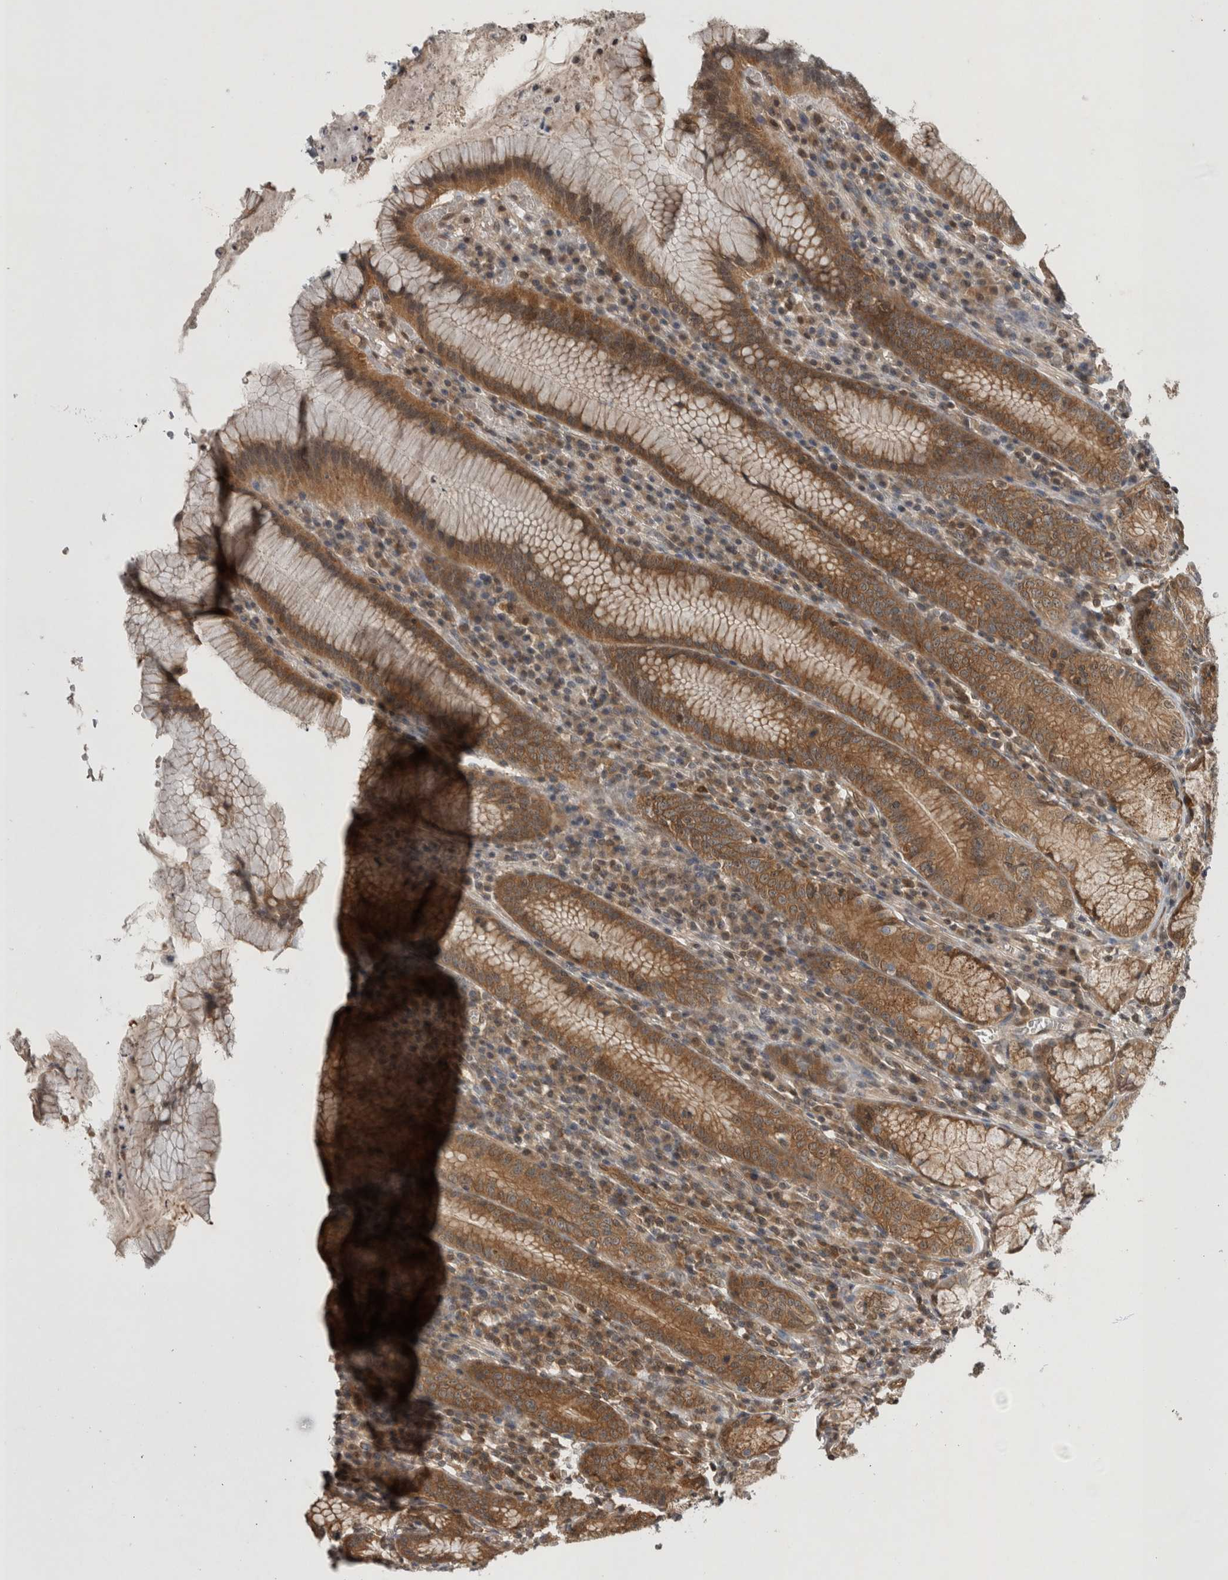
{"staining": {"intensity": "moderate", "quantity": ">75%", "location": "cytoplasmic/membranous"}, "tissue": "stomach", "cell_type": "Glandular cells", "image_type": "normal", "snomed": [{"axis": "morphology", "description": "Normal tissue, NOS"}, {"axis": "topography", "description": "Stomach"}], "caption": "Glandular cells reveal medium levels of moderate cytoplasmic/membranous expression in about >75% of cells in normal human stomach.", "gene": "ASTN2", "patient": {"sex": "male", "age": 55}}